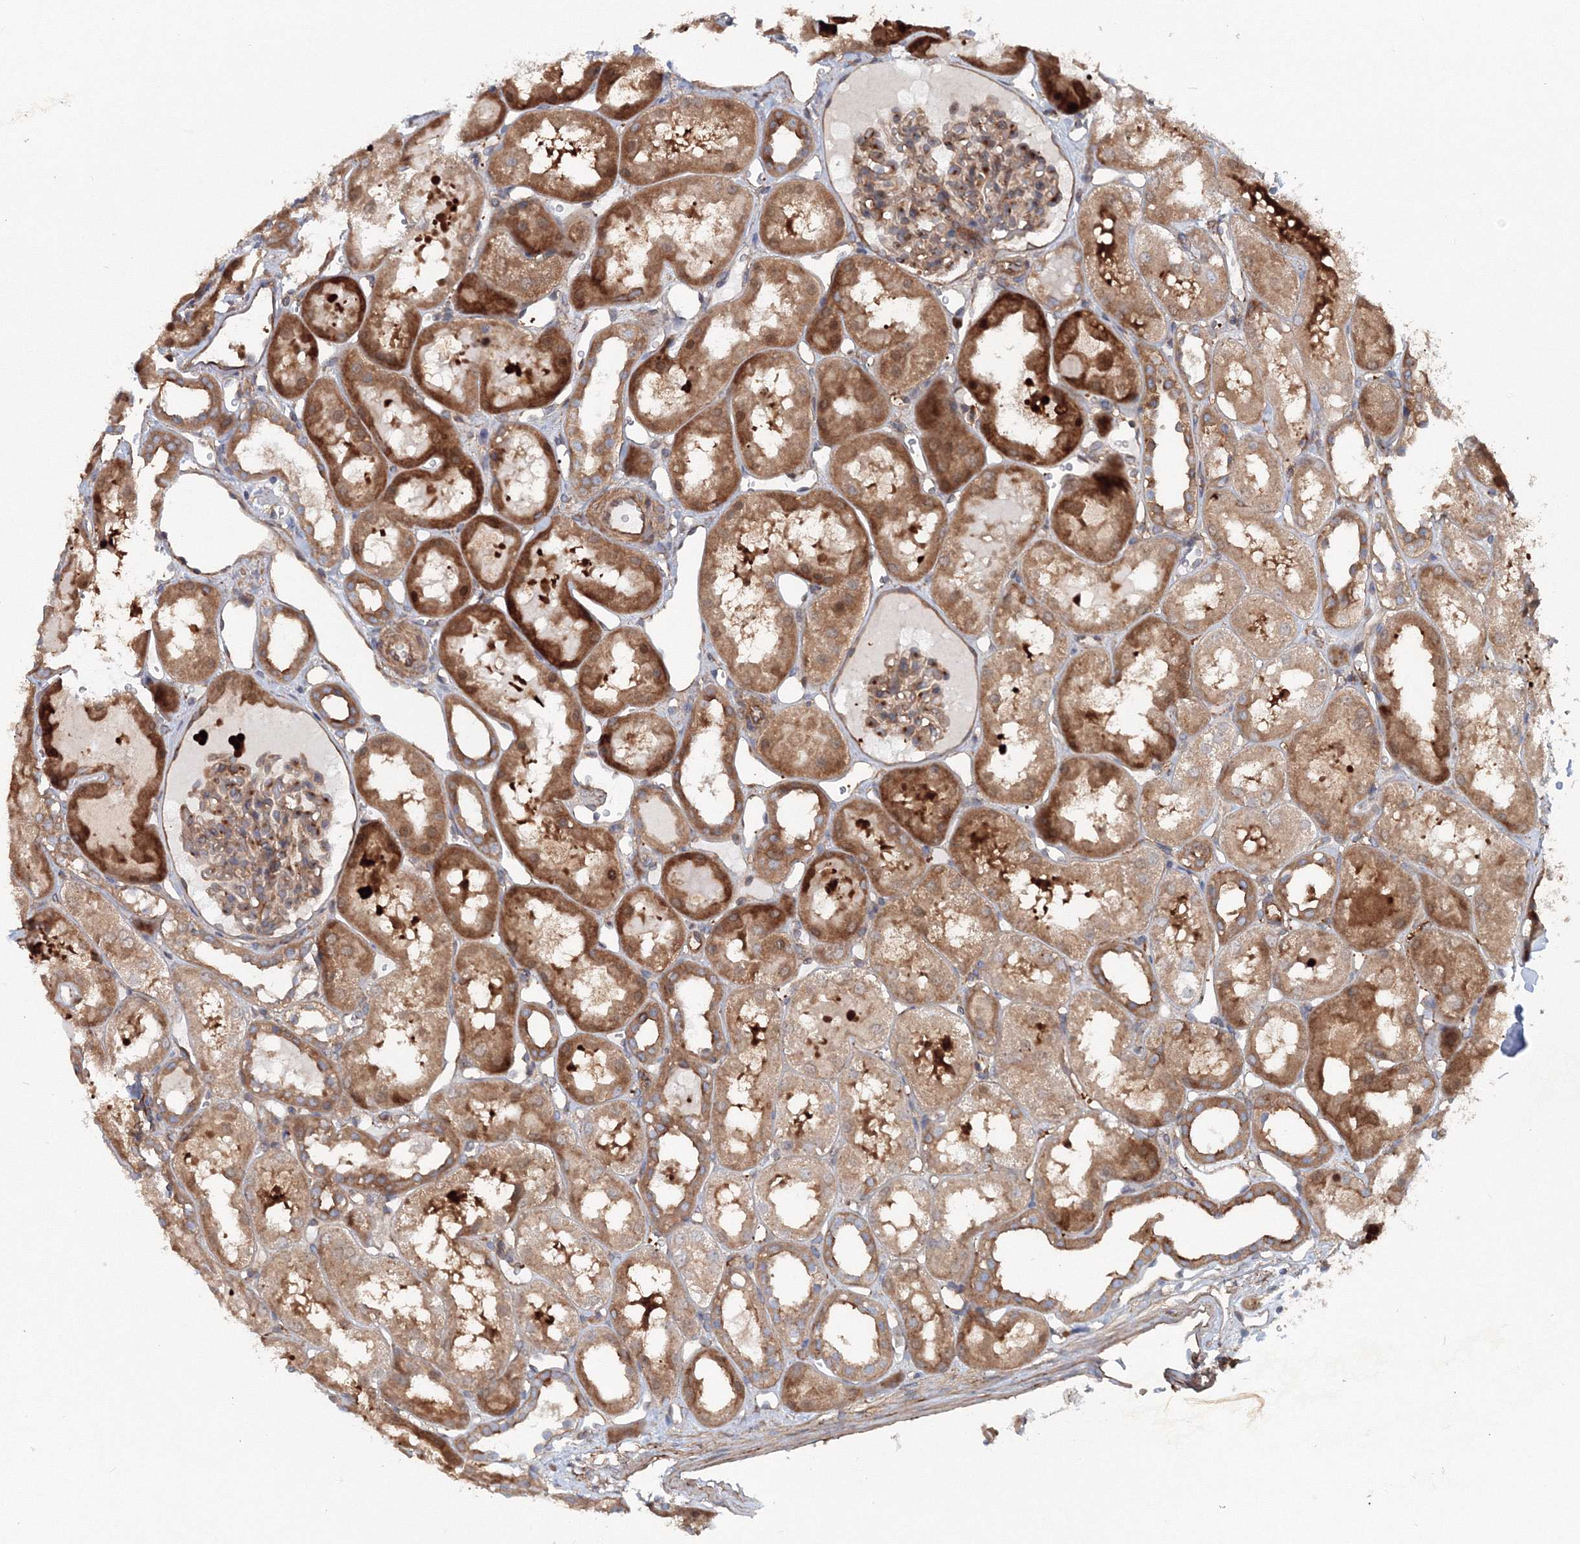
{"staining": {"intensity": "weak", "quantity": "25%-75%", "location": "cytoplasmic/membranous"}, "tissue": "kidney", "cell_type": "Cells in glomeruli", "image_type": "normal", "snomed": [{"axis": "morphology", "description": "Normal tissue, NOS"}, {"axis": "topography", "description": "Kidney"}, {"axis": "topography", "description": "Urinary bladder"}], "caption": "Protein expression analysis of normal human kidney reveals weak cytoplasmic/membranous positivity in about 25%-75% of cells in glomeruli. (Stains: DAB in brown, nuclei in blue, Microscopy: brightfield microscopy at high magnification).", "gene": "EXOC1", "patient": {"sex": "male", "age": 16}}